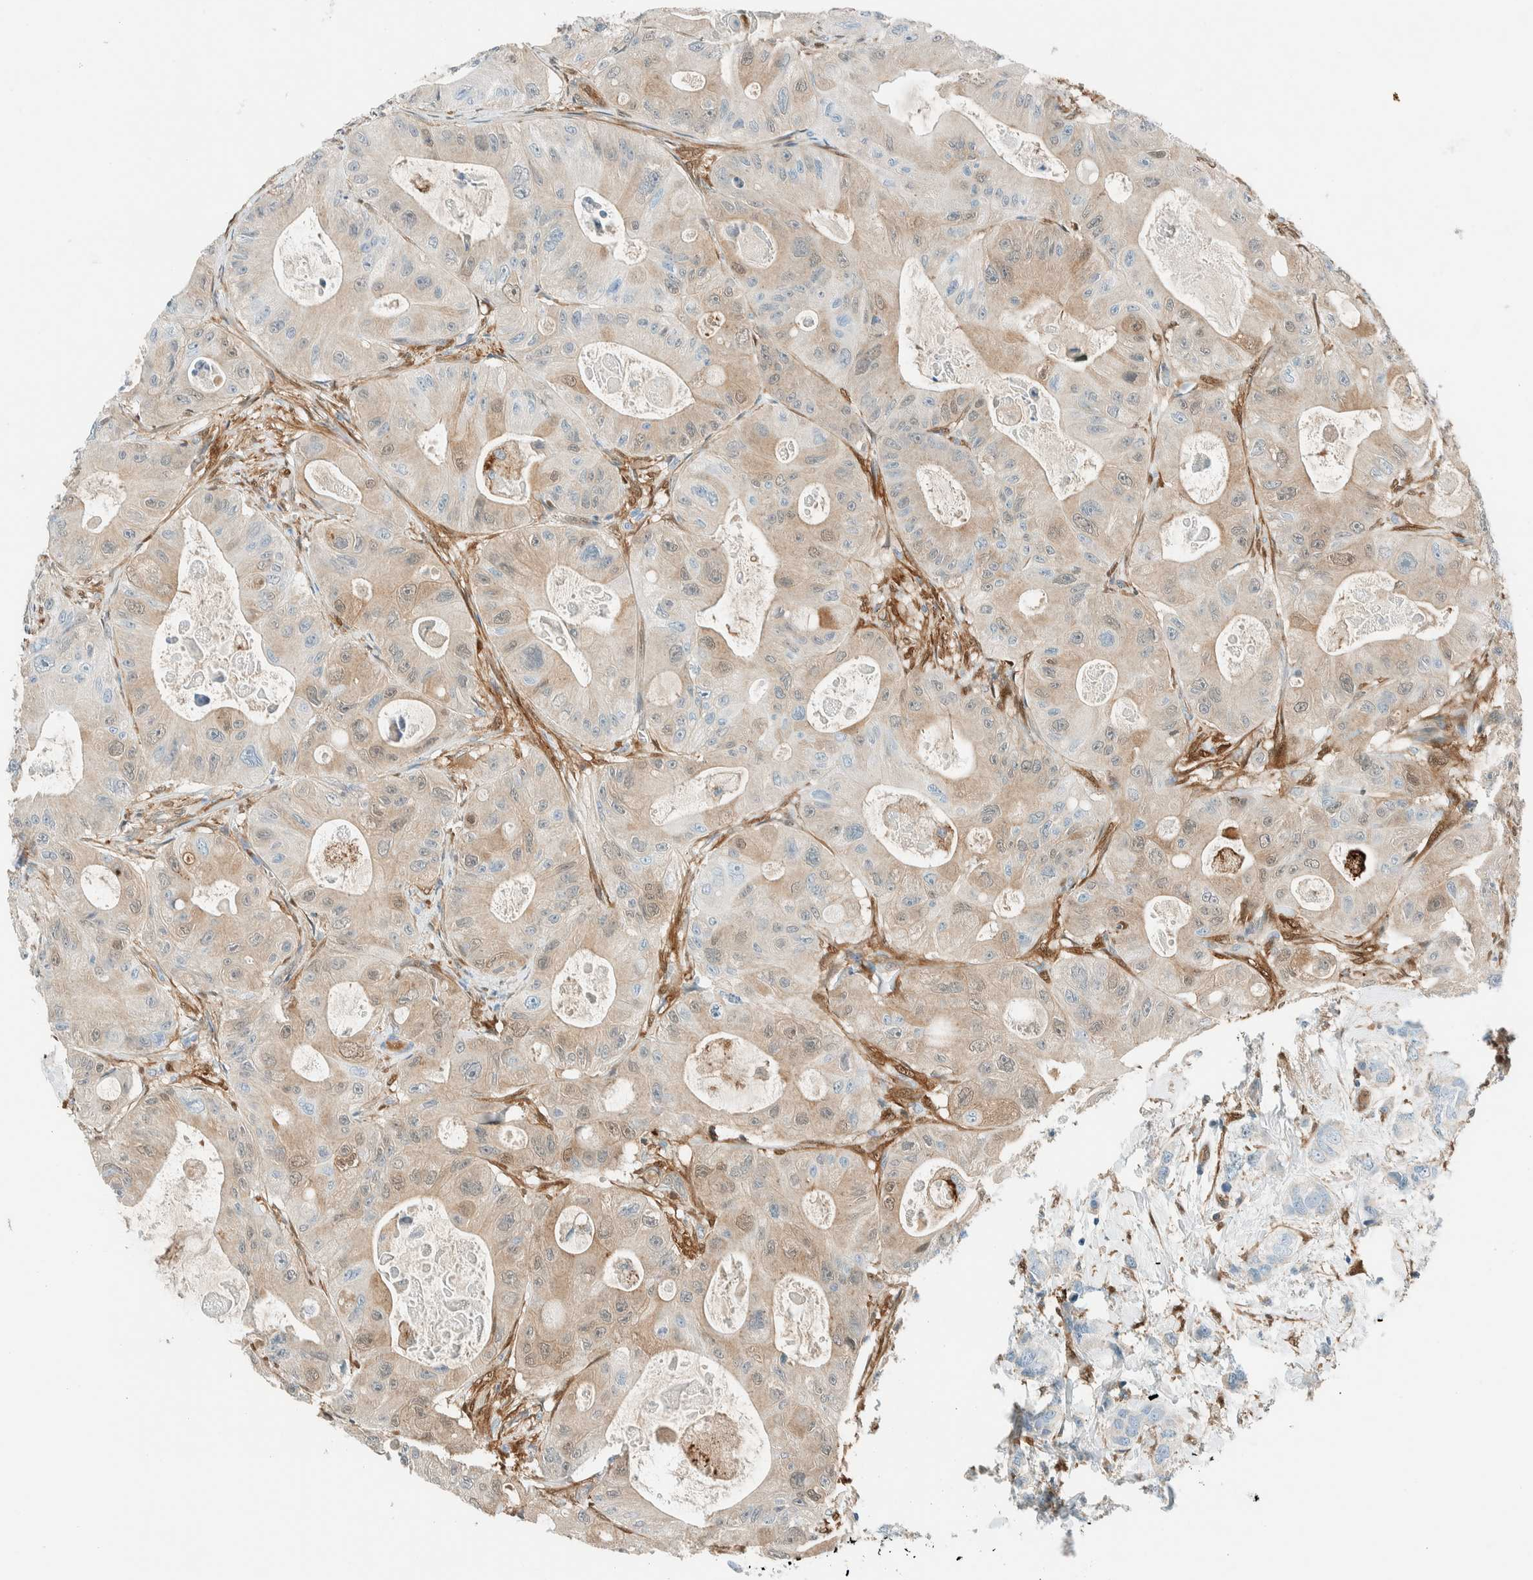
{"staining": {"intensity": "weak", "quantity": "<25%", "location": "cytoplasmic/membranous"}, "tissue": "colorectal cancer", "cell_type": "Tumor cells", "image_type": "cancer", "snomed": [{"axis": "morphology", "description": "Adenocarcinoma, NOS"}, {"axis": "topography", "description": "Colon"}], "caption": "A photomicrograph of colorectal cancer stained for a protein reveals no brown staining in tumor cells. The staining was performed using DAB (3,3'-diaminobenzidine) to visualize the protein expression in brown, while the nuclei were stained in blue with hematoxylin (Magnification: 20x).", "gene": "NXN", "patient": {"sex": "female", "age": 46}}